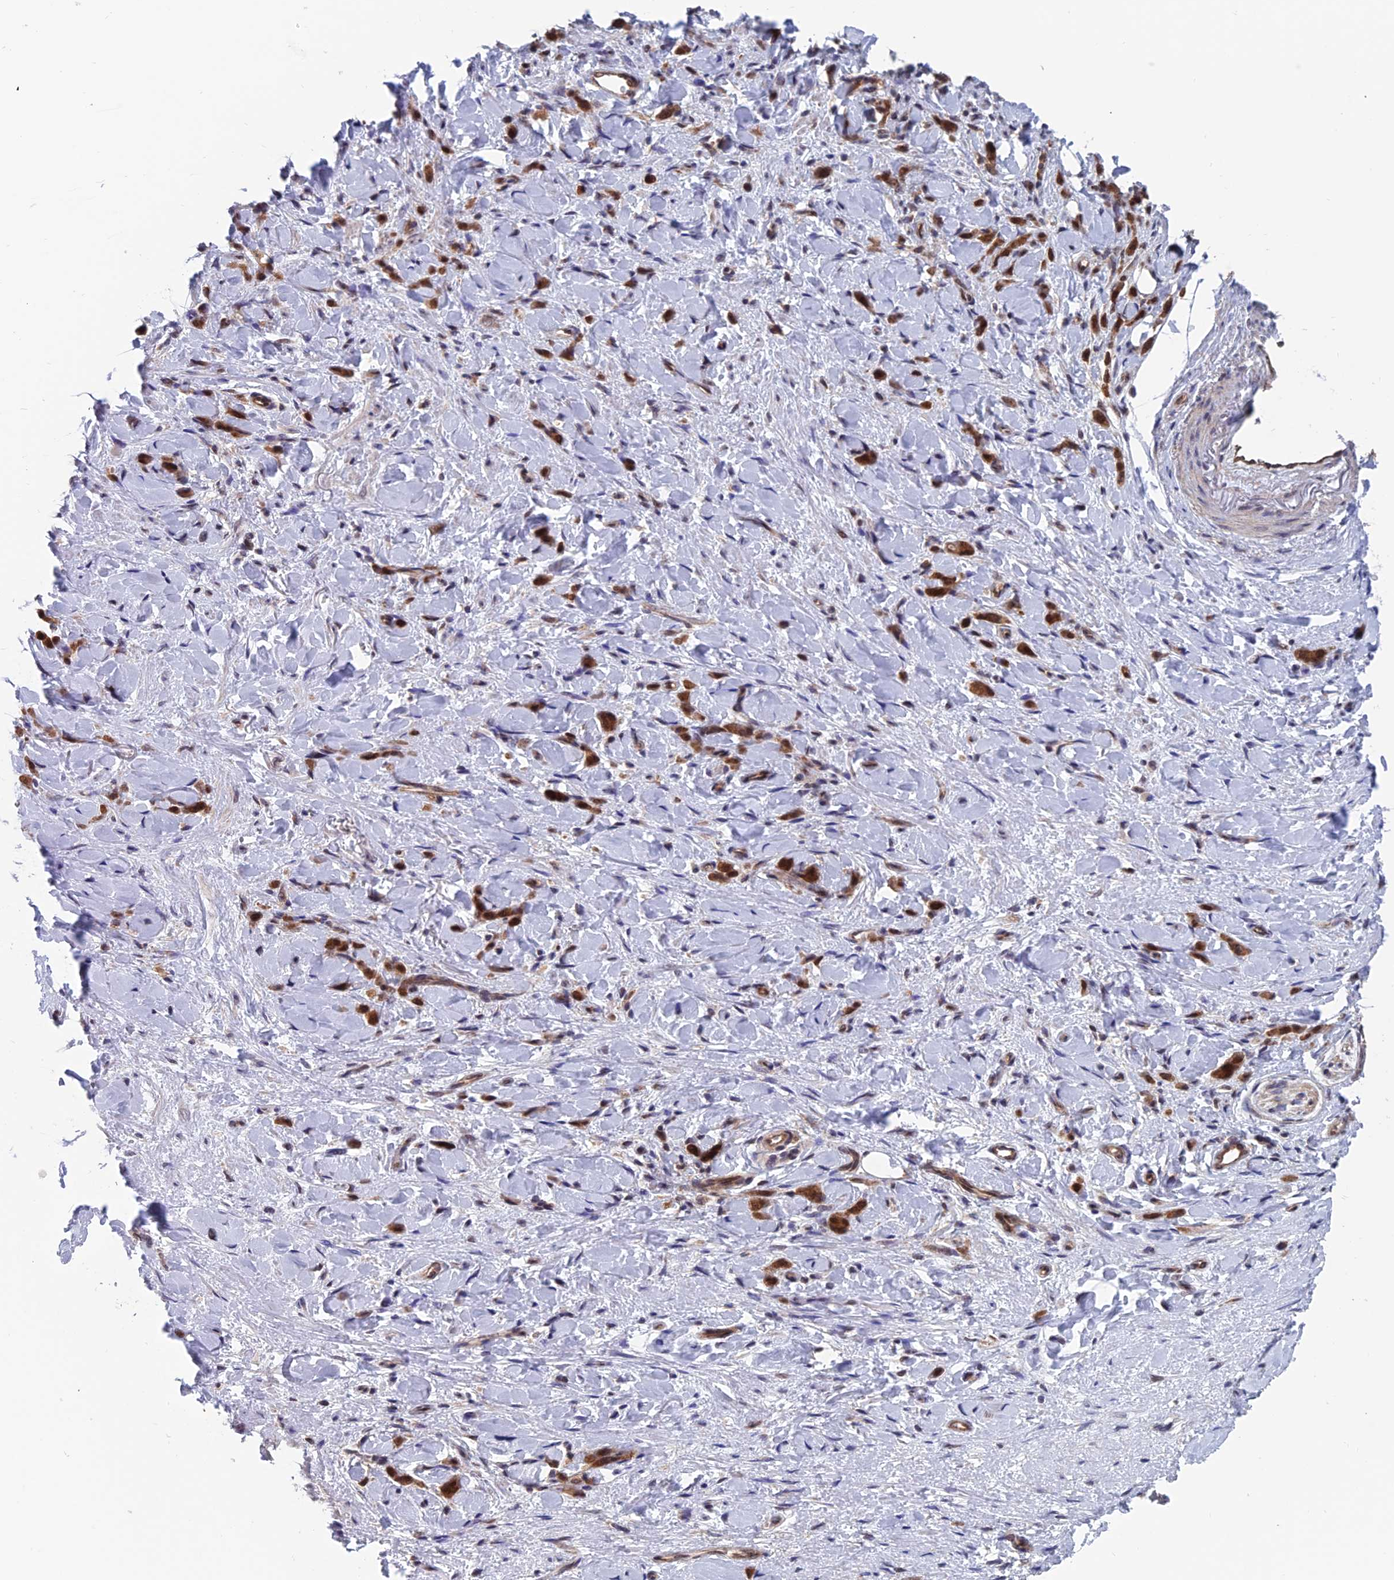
{"staining": {"intensity": "strong", "quantity": ">75%", "location": "cytoplasmic/membranous,nuclear"}, "tissue": "stomach cancer", "cell_type": "Tumor cells", "image_type": "cancer", "snomed": [{"axis": "morphology", "description": "Normal tissue, NOS"}, {"axis": "morphology", "description": "Adenocarcinoma, NOS"}, {"axis": "topography", "description": "Stomach"}], "caption": "Stomach cancer (adenocarcinoma) was stained to show a protein in brown. There is high levels of strong cytoplasmic/membranous and nuclear staining in about >75% of tumor cells. (Stains: DAB in brown, nuclei in blue, Microscopy: brightfield microscopy at high magnification).", "gene": "IGBP1", "patient": {"sex": "male", "age": 82}}